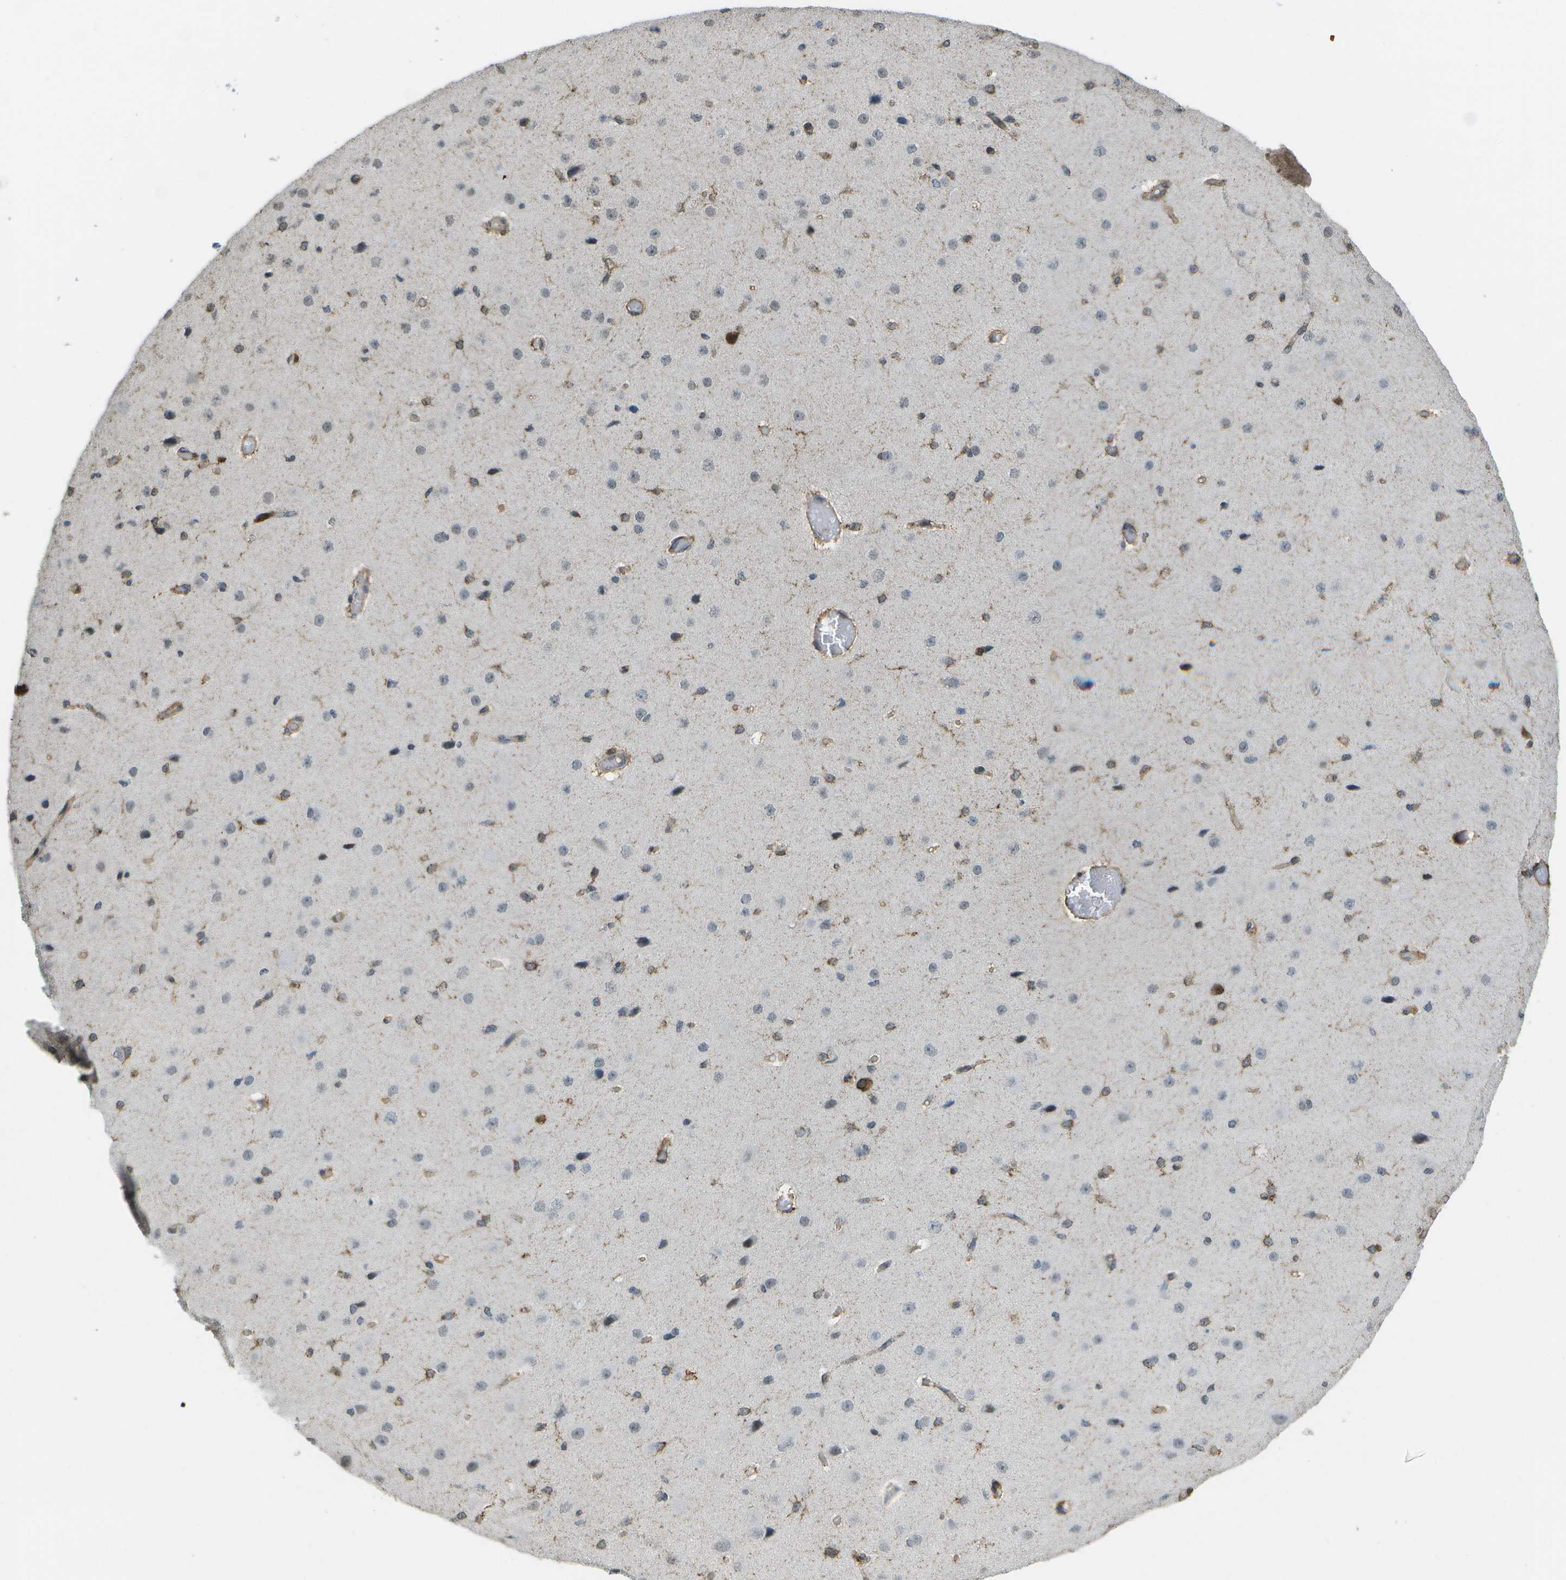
{"staining": {"intensity": "weak", "quantity": ">75%", "location": "cytoplasmic/membranous"}, "tissue": "cerebral cortex", "cell_type": "Endothelial cells", "image_type": "normal", "snomed": [{"axis": "morphology", "description": "Normal tissue, NOS"}, {"axis": "morphology", "description": "Developmental malformation"}, {"axis": "topography", "description": "Cerebral cortex"}], "caption": "IHC of normal human cerebral cortex shows low levels of weak cytoplasmic/membranous expression in approximately >75% of endothelial cells. (DAB = brown stain, brightfield microscopy at high magnification).", "gene": "CACHD1", "patient": {"sex": "female", "age": 30}}